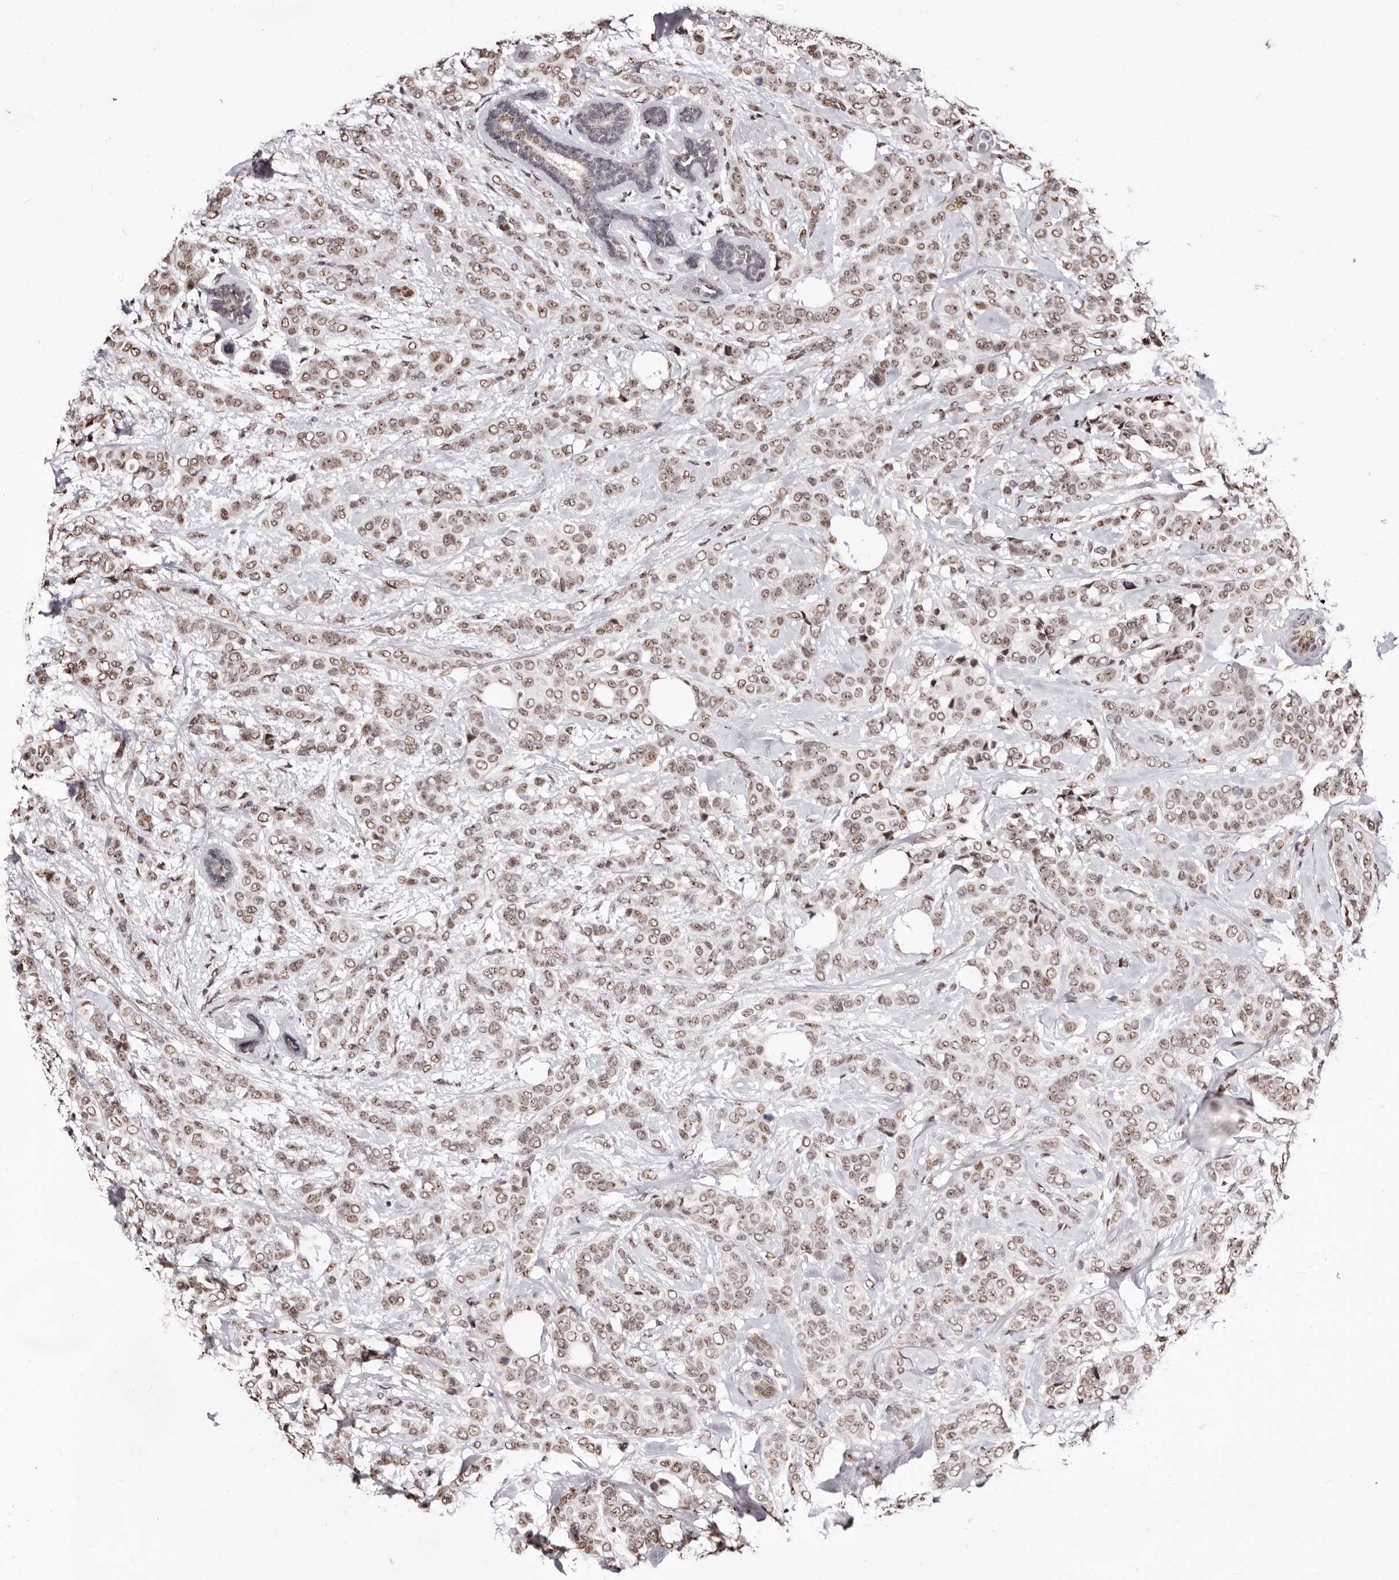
{"staining": {"intensity": "weak", "quantity": ">75%", "location": "nuclear"}, "tissue": "breast cancer", "cell_type": "Tumor cells", "image_type": "cancer", "snomed": [{"axis": "morphology", "description": "Lobular carcinoma"}, {"axis": "topography", "description": "Breast"}], "caption": "Protein staining demonstrates weak nuclear staining in approximately >75% of tumor cells in breast lobular carcinoma. Nuclei are stained in blue.", "gene": "ANAPC11", "patient": {"sex": "female", "age": 51}}